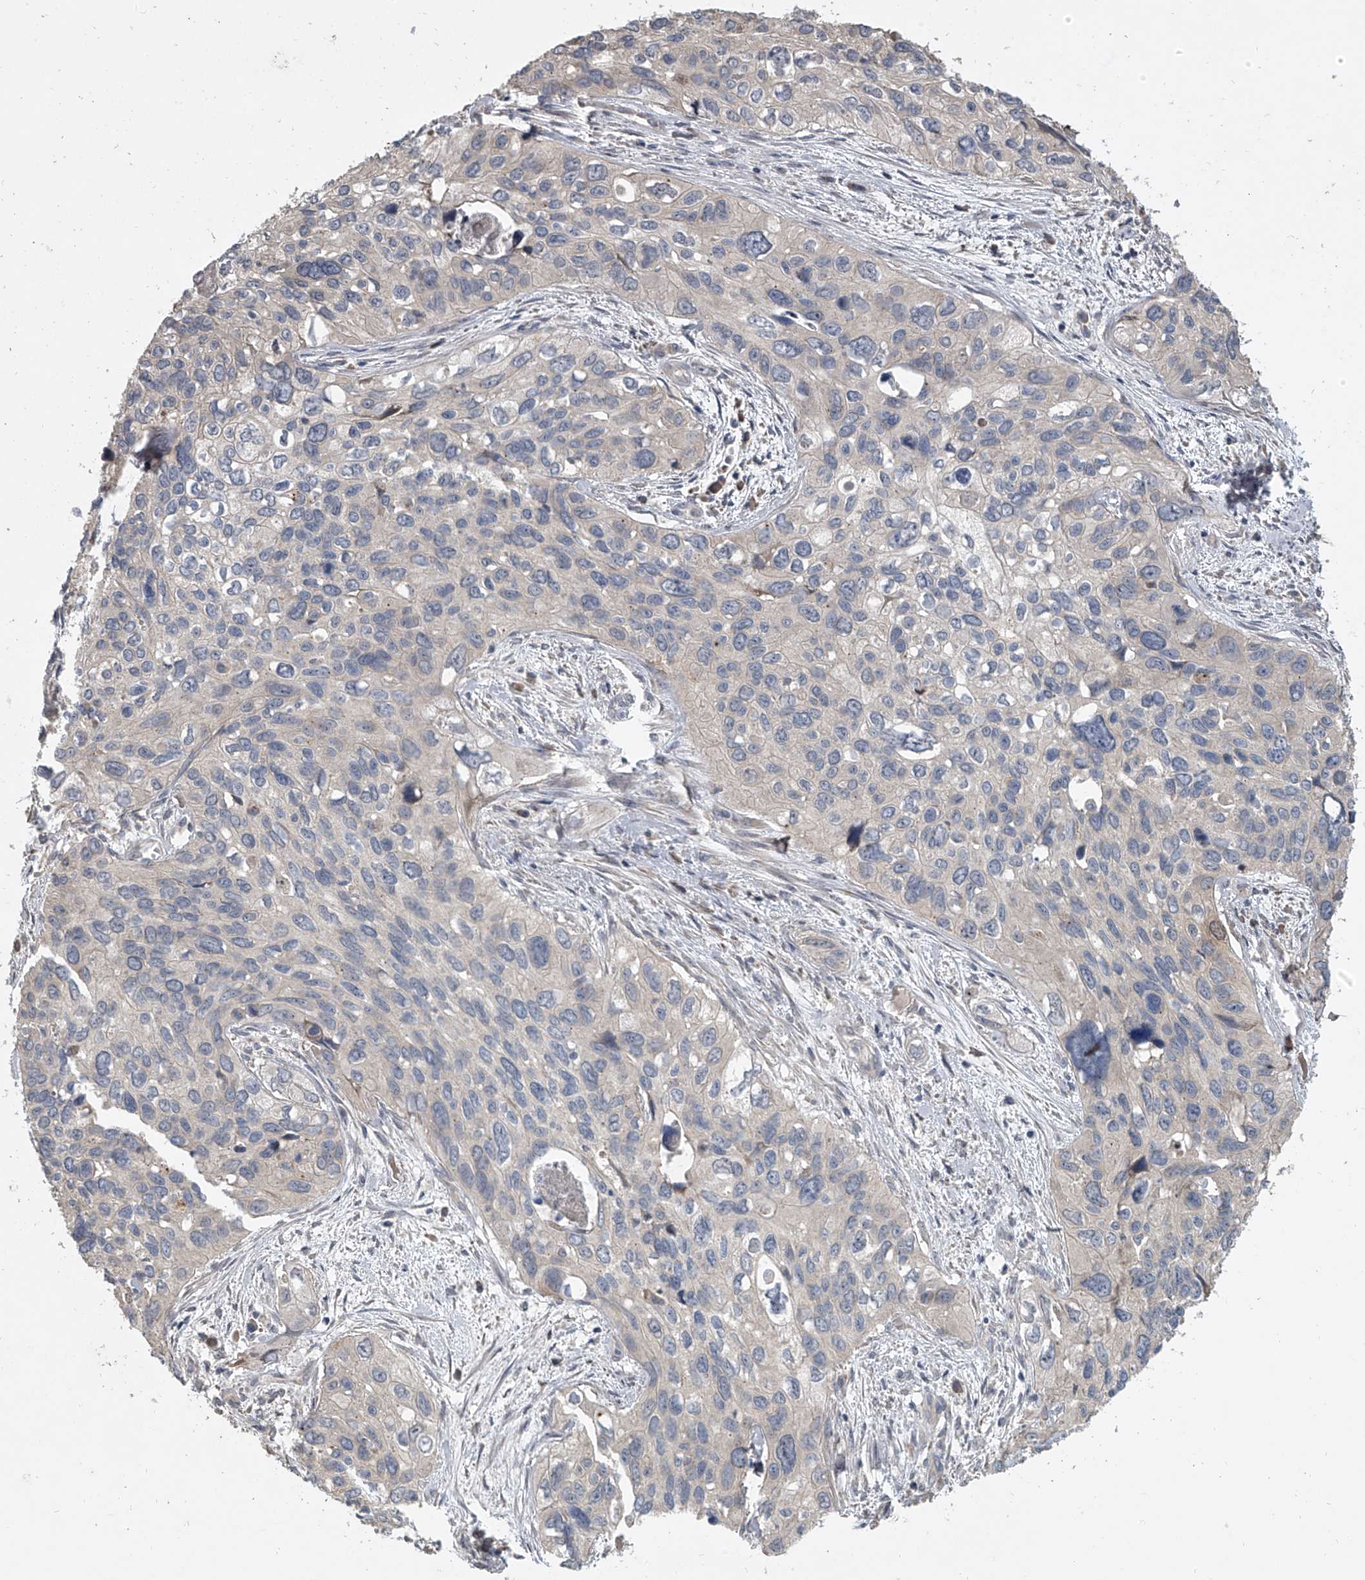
{"staining": {"intensity": "negative", "quantity": "none", "location": "none"}, "tissue": "cervical cancer", "cell_type": "Tumor cells", "image_type": "cancer", "snomed": [{"axis": "morphology", "description": "Squamous cell carcinoma, NOS"}, {"axis": "topography", "description": "Cervix"}], "caption": "Protein analysis of cervical cancer reveals no significant positivity in tumor cells. (DAB (3,3'-diaminobenzidine) immunohistochemistry with hematoxylin counter stain).", "gene": "DOCK9", "patient": {"sex": "female", "age": 55}}